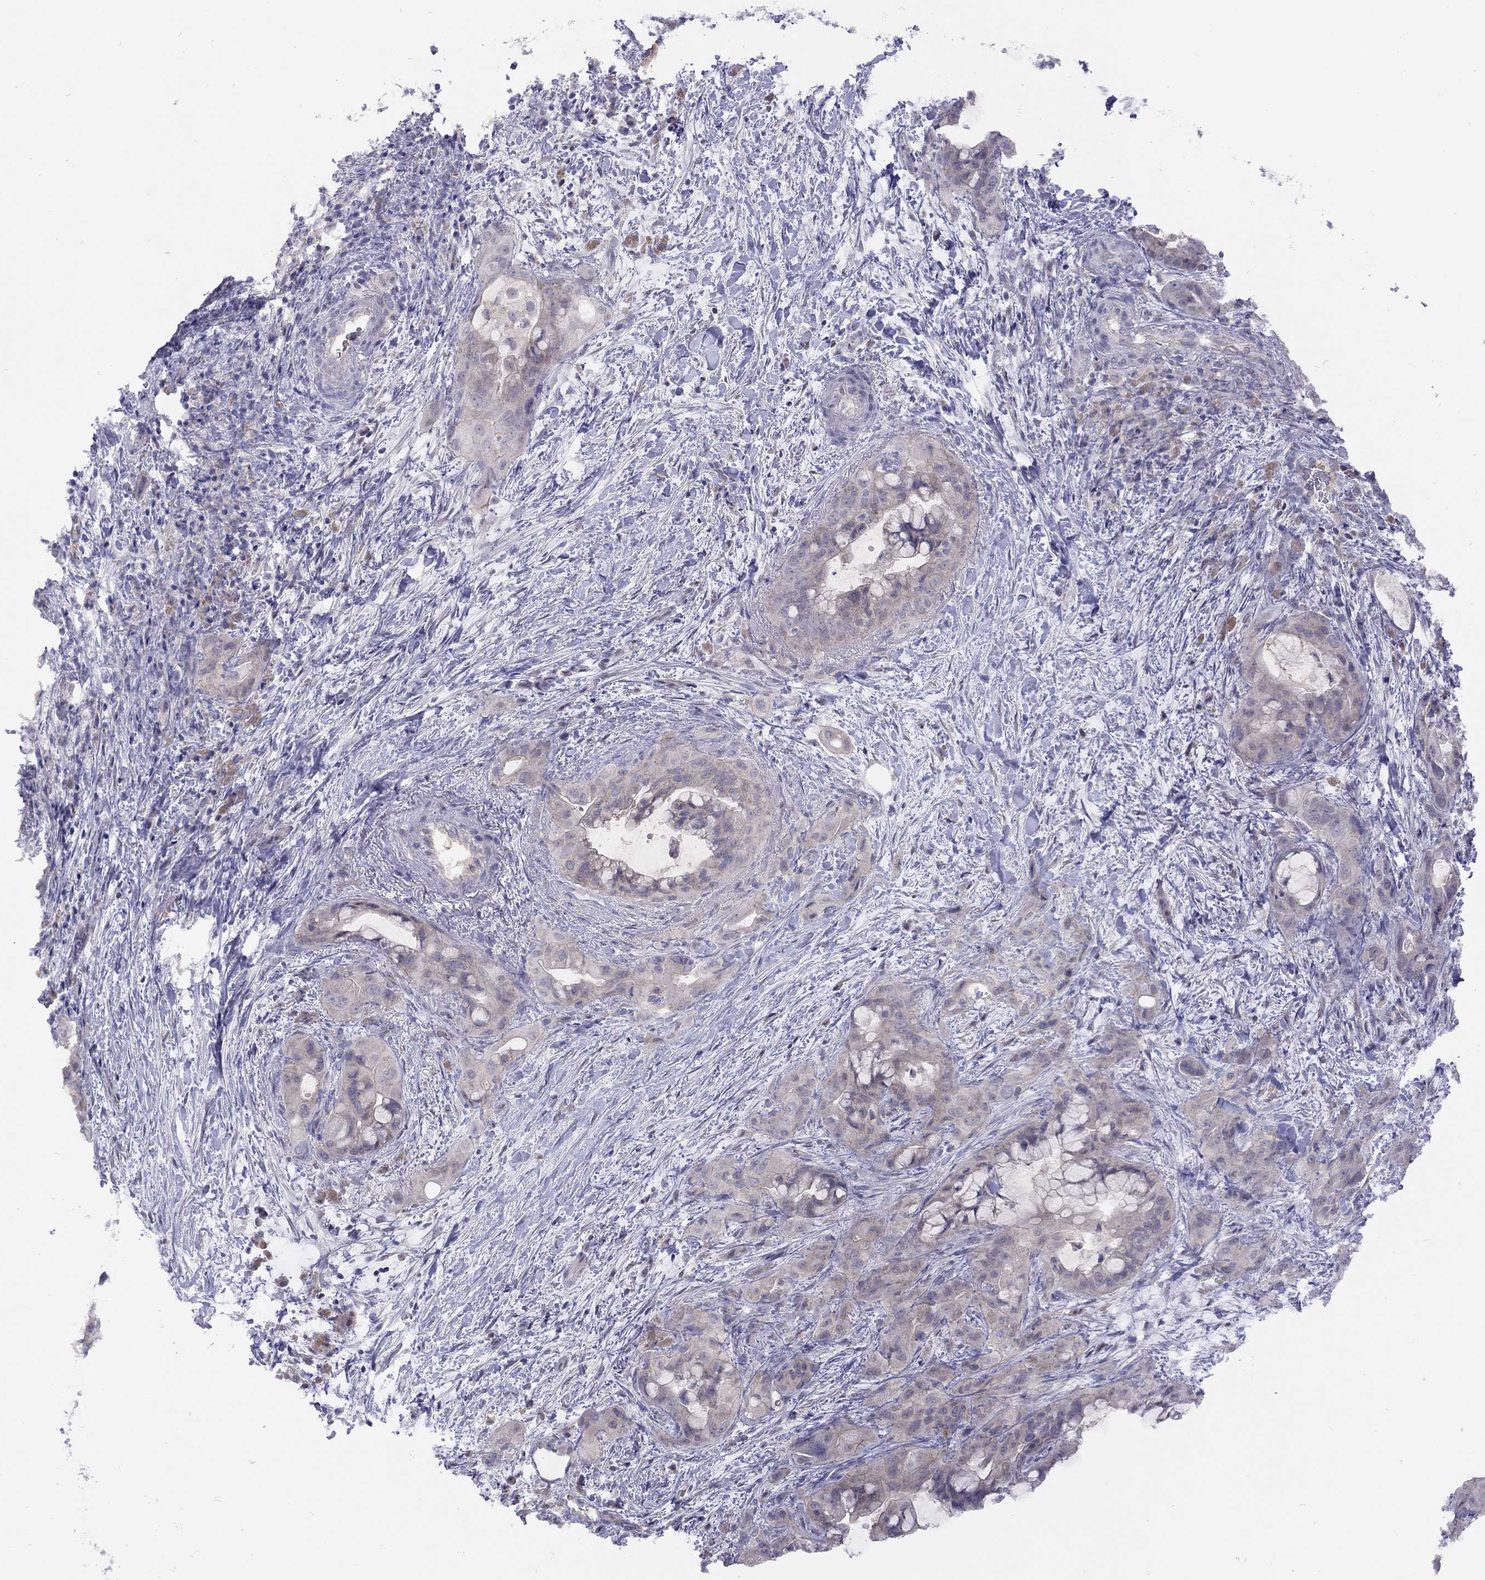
{"staining": {"intensity": "negative", "quantity": "none", "location": "none"}, "tissue": "pancreatic cancer", "cell_type": "Tumor cells", "image_type": "cancer", "snomed": [{"axis": "morphology", "description": "Adenocarcinoma, NOS"}, {"axis": "topography", "description": "Pancreas"}], "caption": "Human adenocarcinoma (pancreatic) stained for a protein using IHC shows no expression in tumor cells.", "gene": "RTP5", "patient": {"sex": "male", "age": 71}}